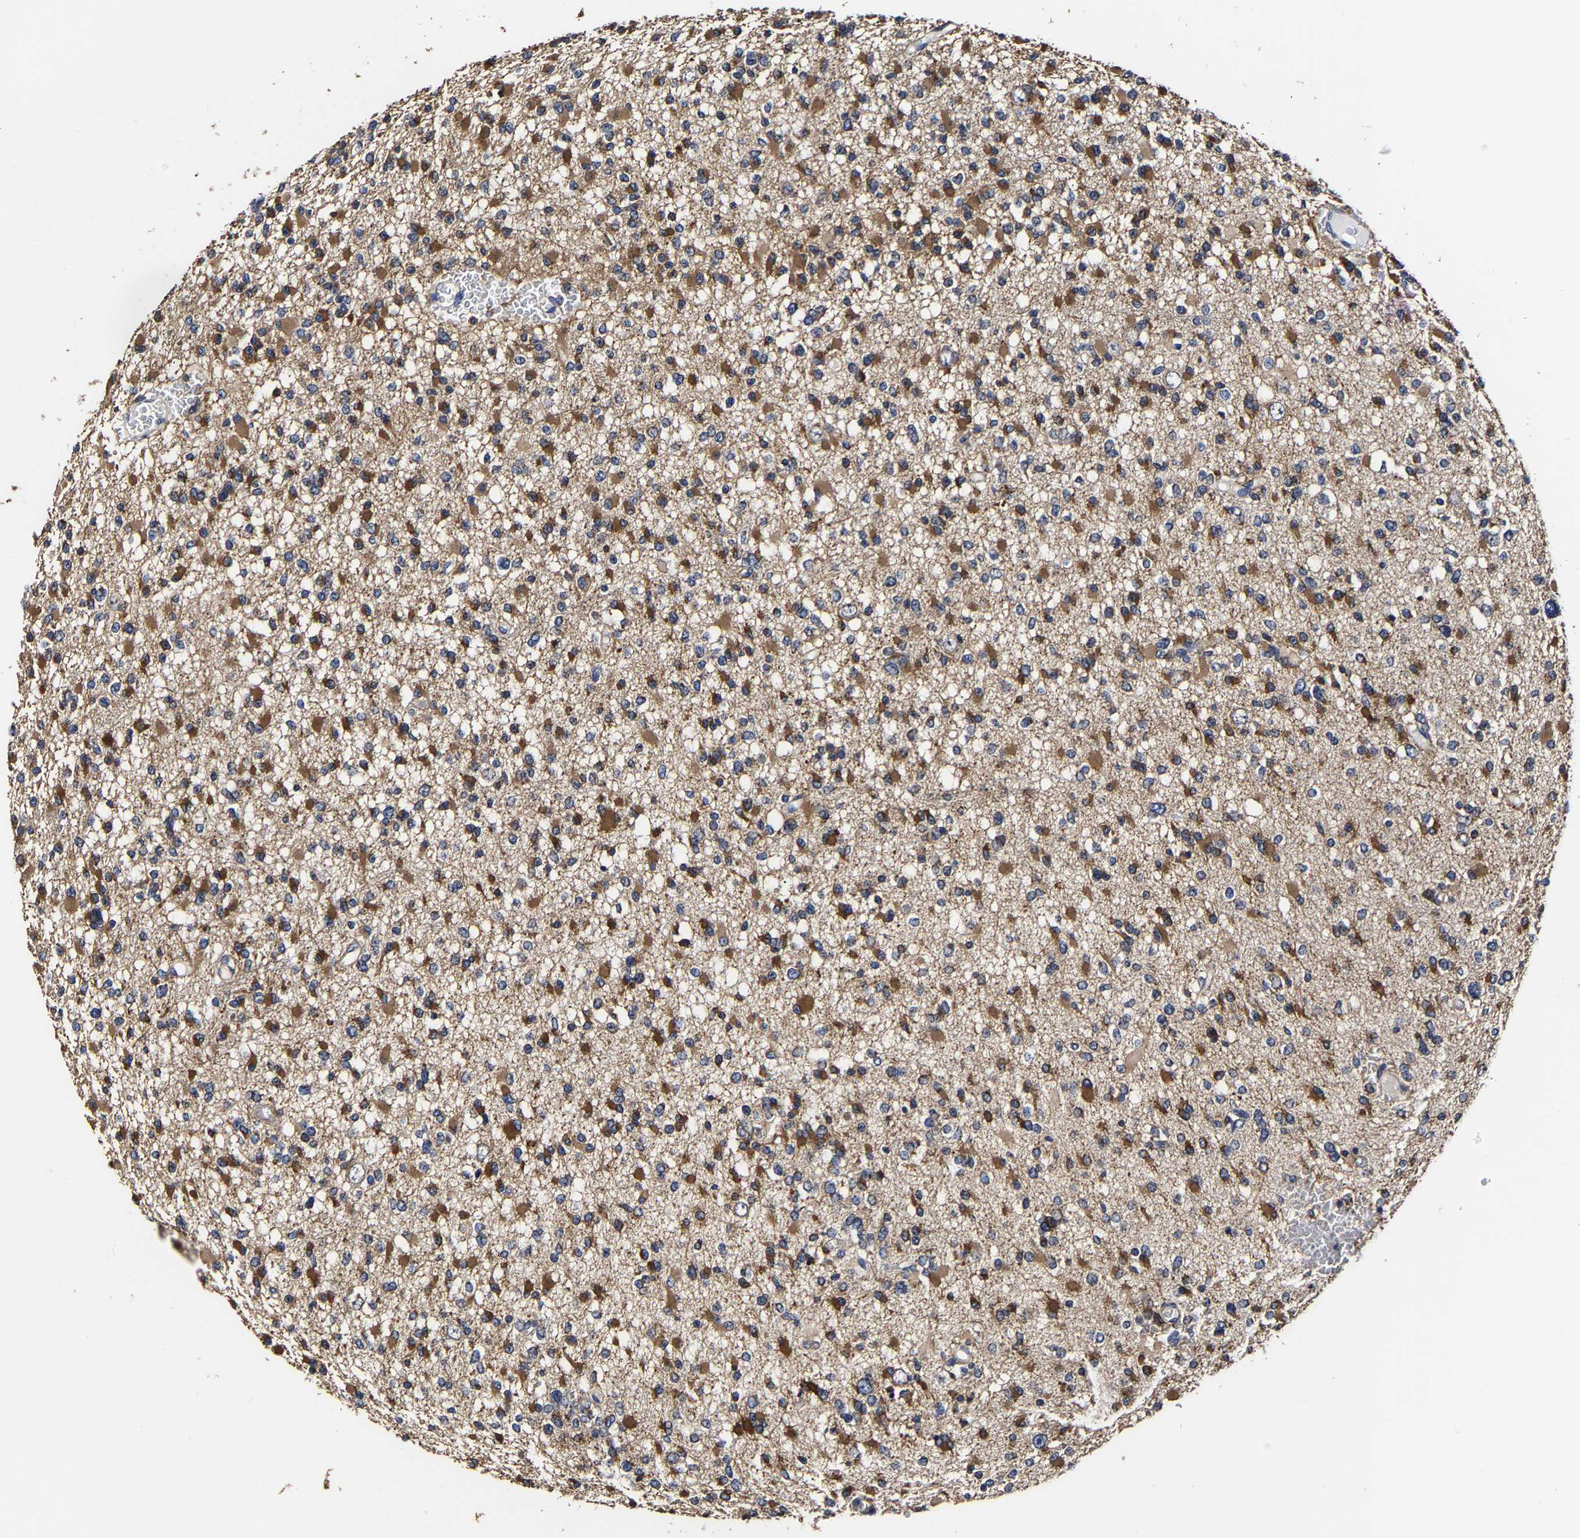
{"staining": {"intensity": "moderate", "quantity": ">75%", "location": "cytoplasmic/membranous"}, "tissue": "glioma", "cell_type": "Tumor cells", "image_type": "cancer", "snomed": [{"axis": "morphology", "description": "Glioma, malignant, Low grade"}, {"axis": "topography", "description": "Brain"}], "caption": "The photomicrograph displays a brown stain indicating the presence of a protein in the cytoplasmic/membranous of tumor cells in glioma.", "gene": "AASS", "patient": {"sex": "female", "age": 22}}